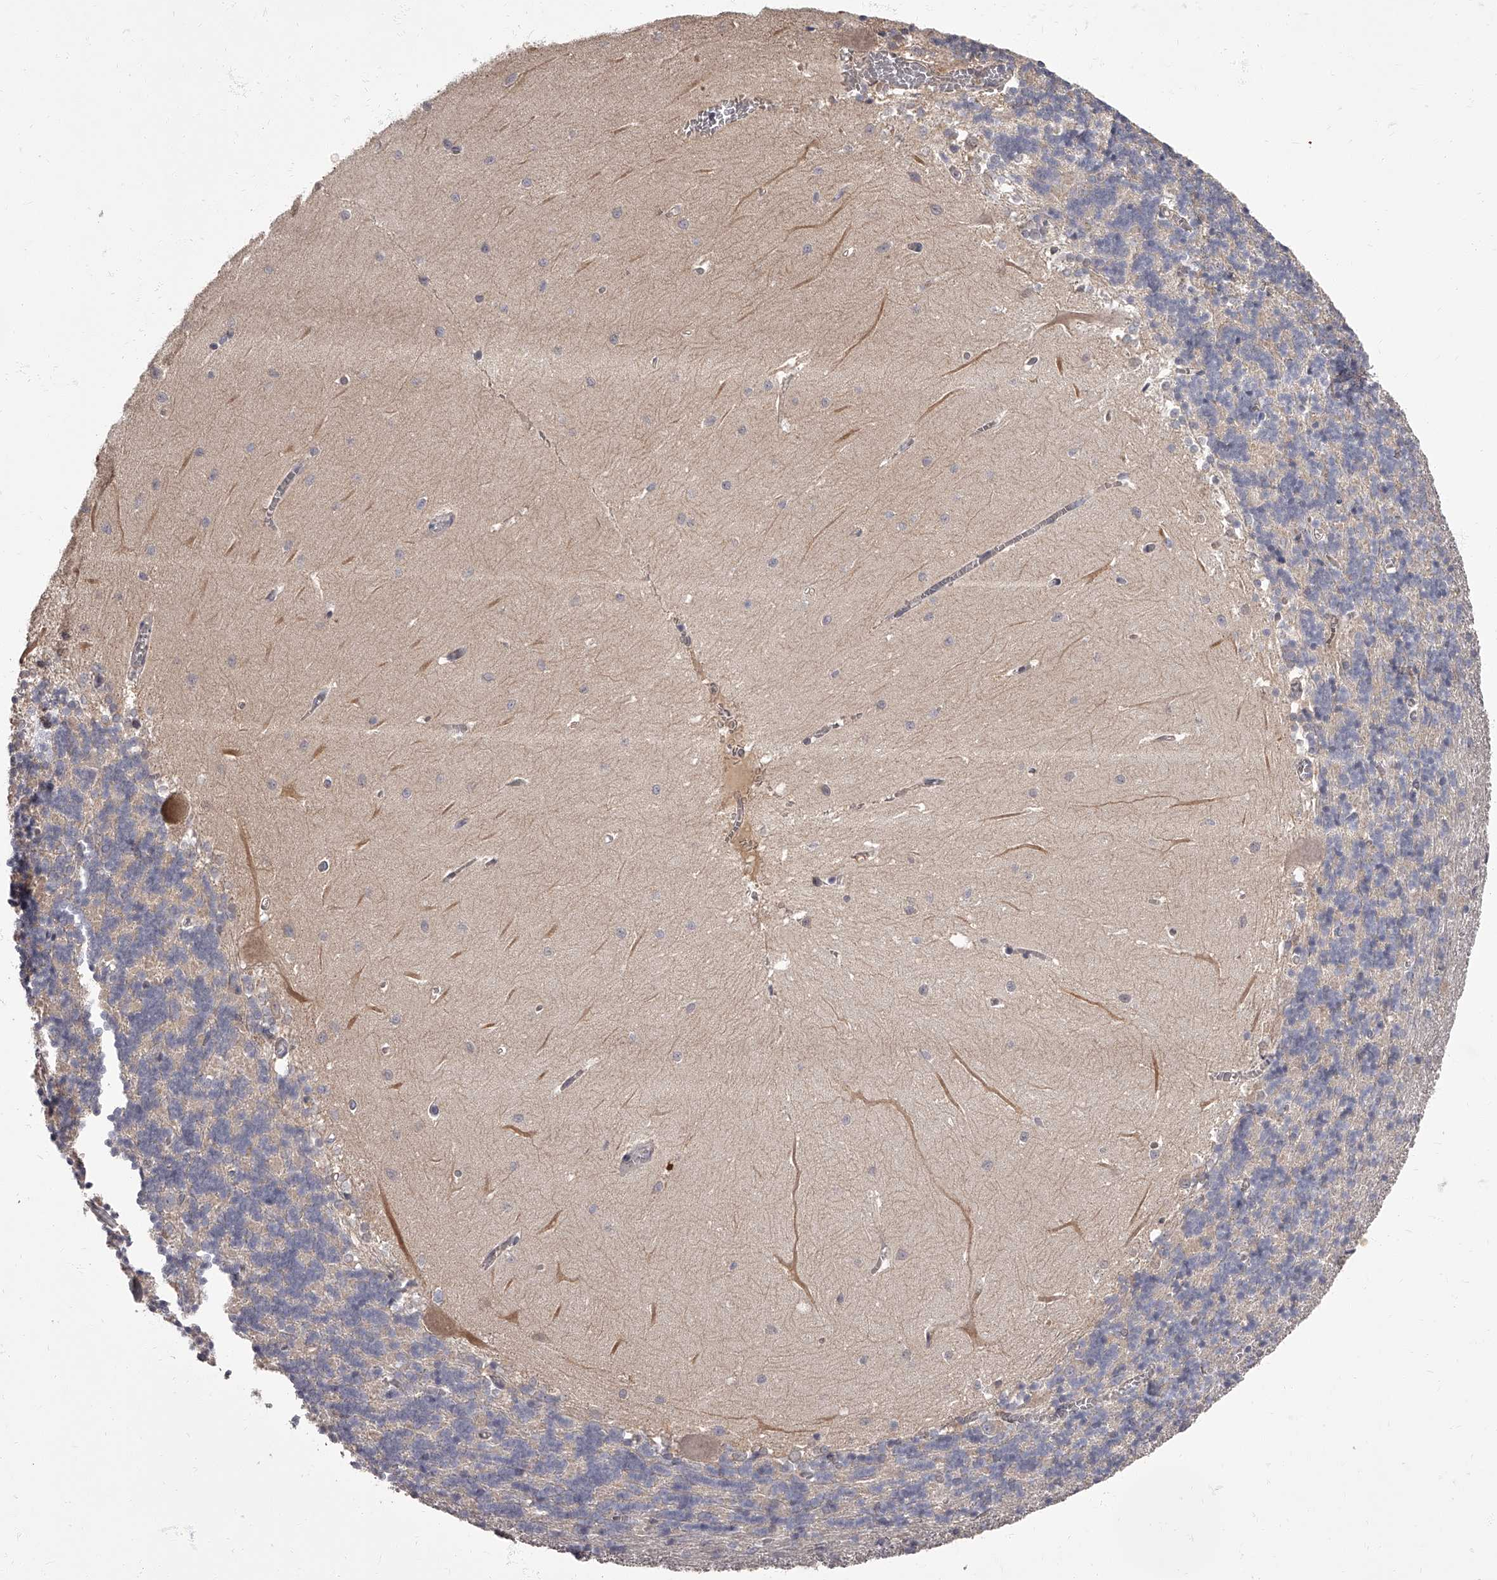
{"staining": {"intensity": "negative", "quantity": "none", "location": "none"}, "tissue": "cerebellum", "cell_type": "Cells in granular layer", "image_type": "normal", "snomed": [{"axis": "morphology", "description": "Normal tissue, NOS"}, {"axis": "topography", "description": "Cerebellum"}], "caption": "Cerebellum stained for a protein using immunohistochemistry (IHC) shows no positivity cells in granular layer.", "gene": "APEH", "patient": {"sex": "male", "age": 37}}